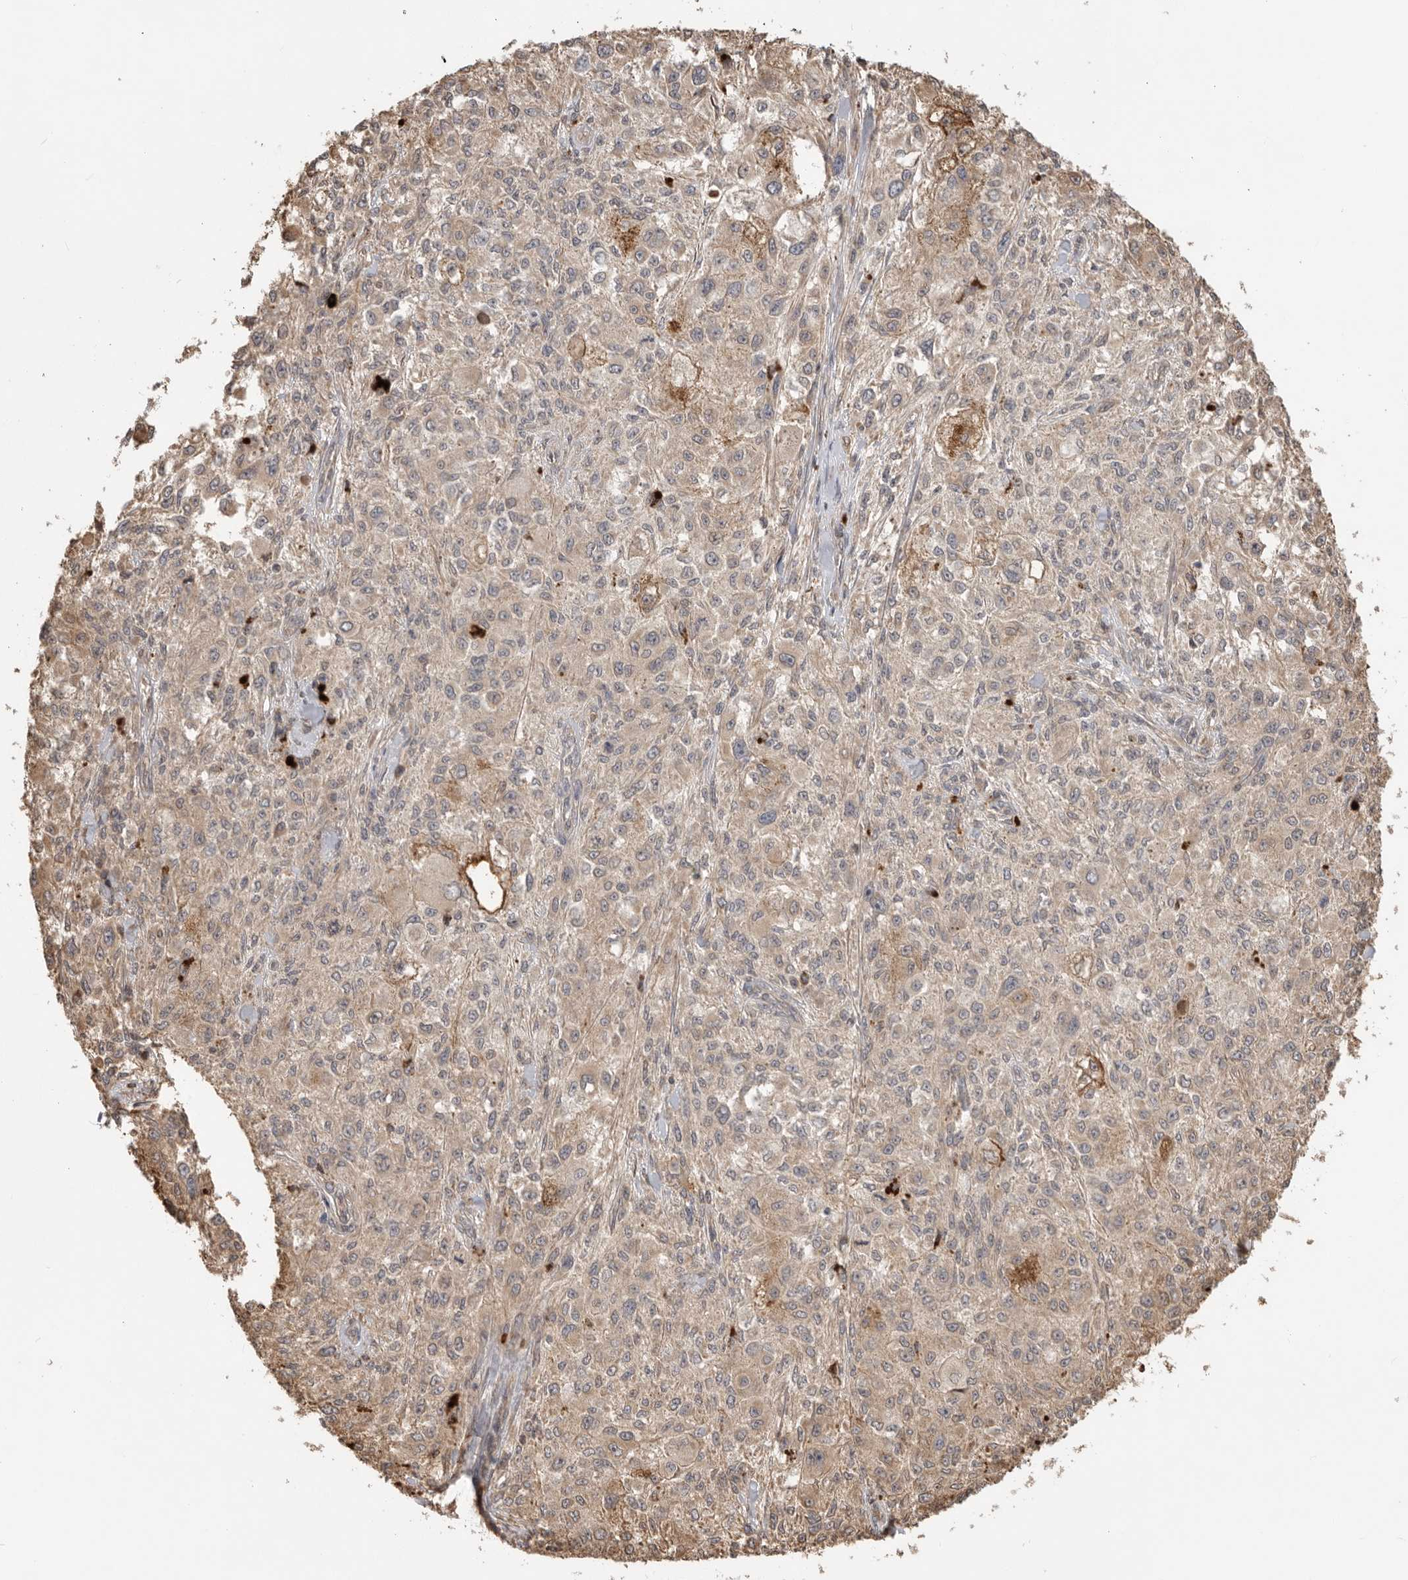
{"staining": {"intensity": "weak", "quantity": ">75%", "location": "cytoplasmic/membranous"}, "tissue": "melanoma", "cell_type": "Tumor cells", "image_type": "cancer", "snomed": [{"axis": "morphology", "description": "Necrosis, NOS"}, {"axis": "morphology", "description": "Malignant melanoma, NOS"}, {"axis": "topography", "description": "Skin"}], "caption": "Protein expression analysis of human melanoma reveals weak cytoplasmic/membranous staining in about >75% of tumor cells.", "gene": "DPH7", "patient": {"sex": "female", "age": 87}}